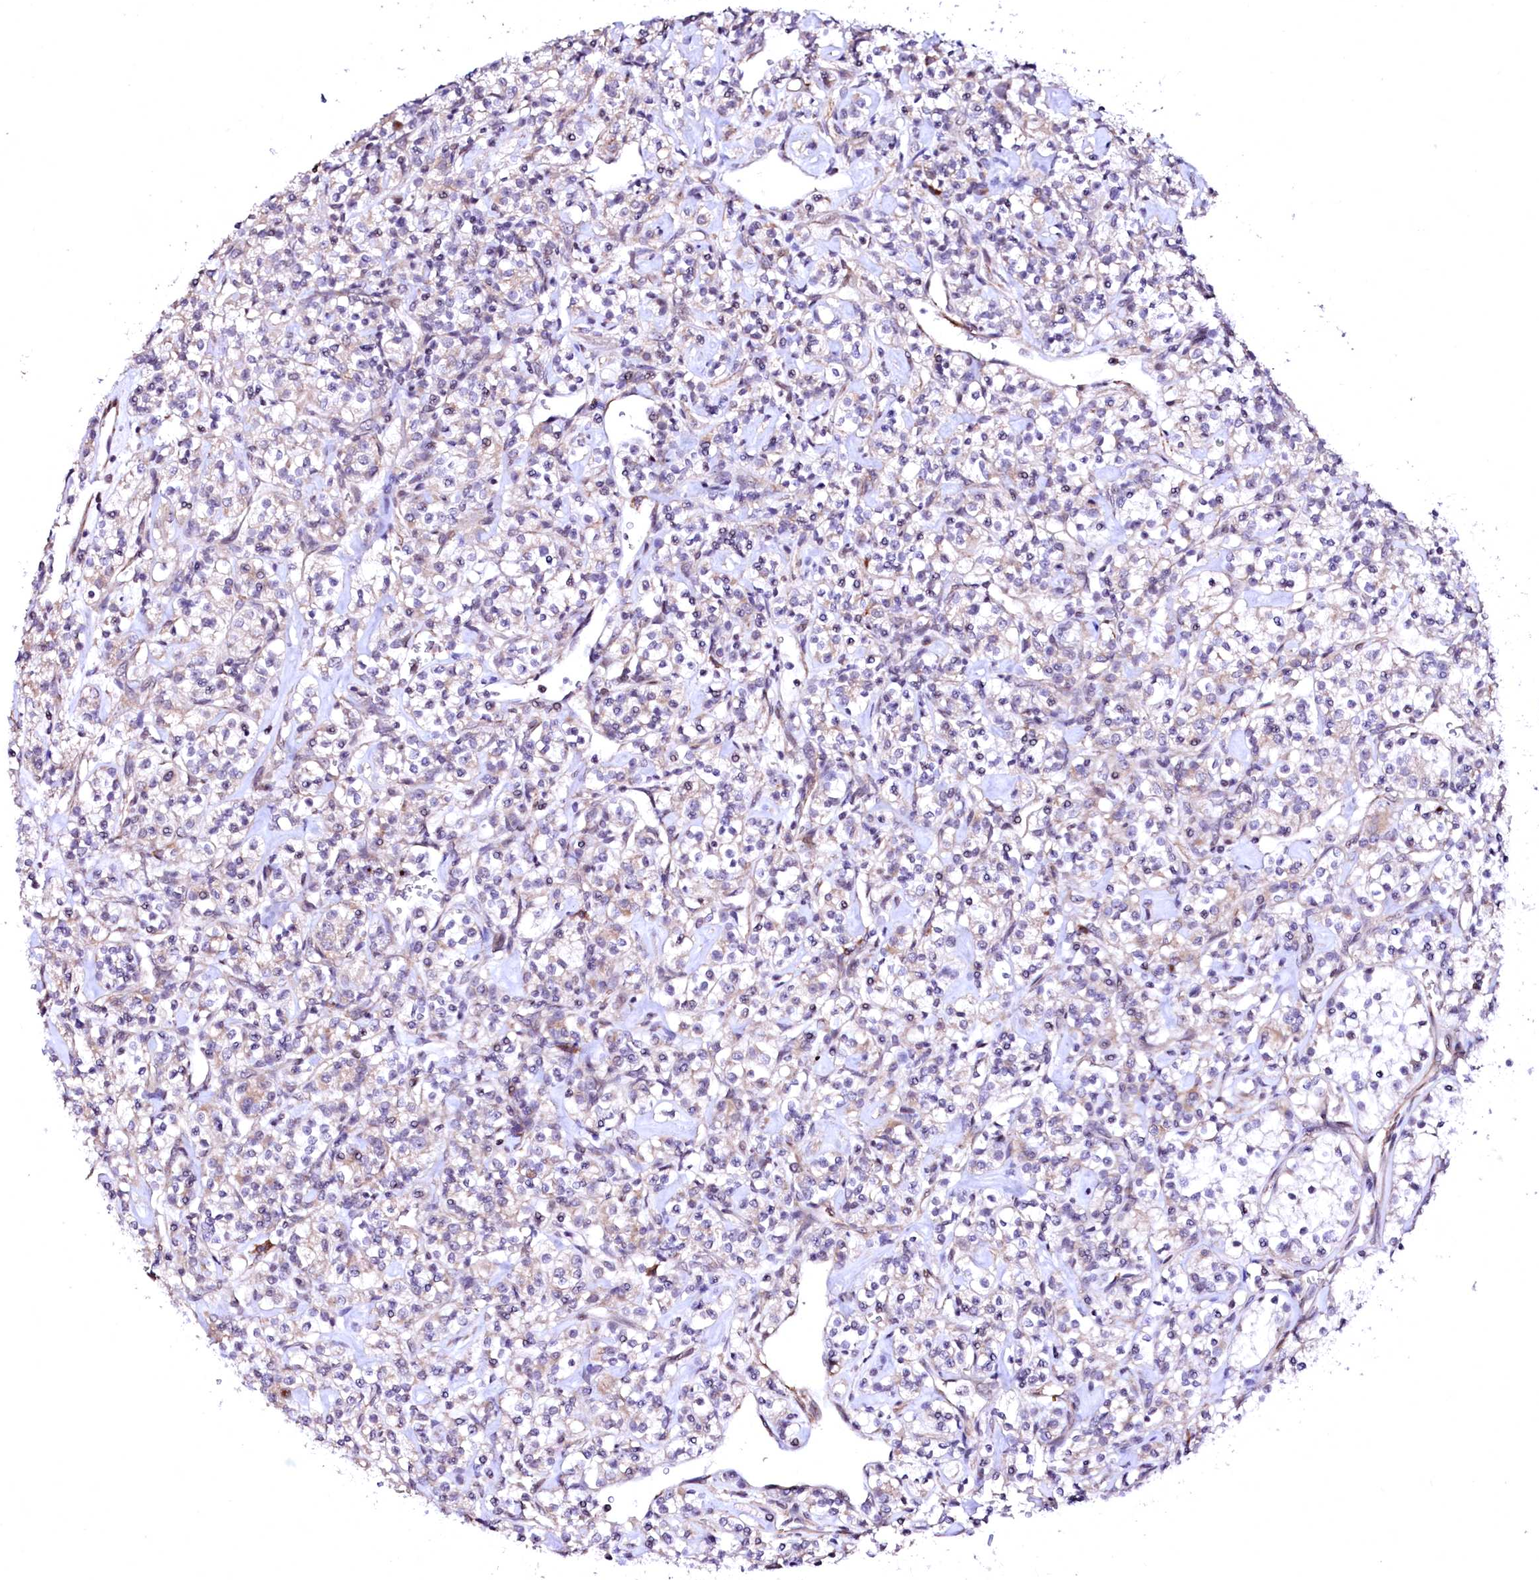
{"staining": {"intensity": "negative", "quantity": "none", "location": "none"}, "tissue": "renal cancer", "cell_type": "Tumor cells", "image_type": "cancer", "snomed": [{"axis": "morphology", "description": "Adenocarcinoma, NOS"}, {"axis": "topography", "description": "Kidney"}], "caption": "A micrograph of human renal adenocarcinoma is negative for staining in tumor cells.", "gene": "GPR176", "patient": {"sex": "male", "age": 77}}